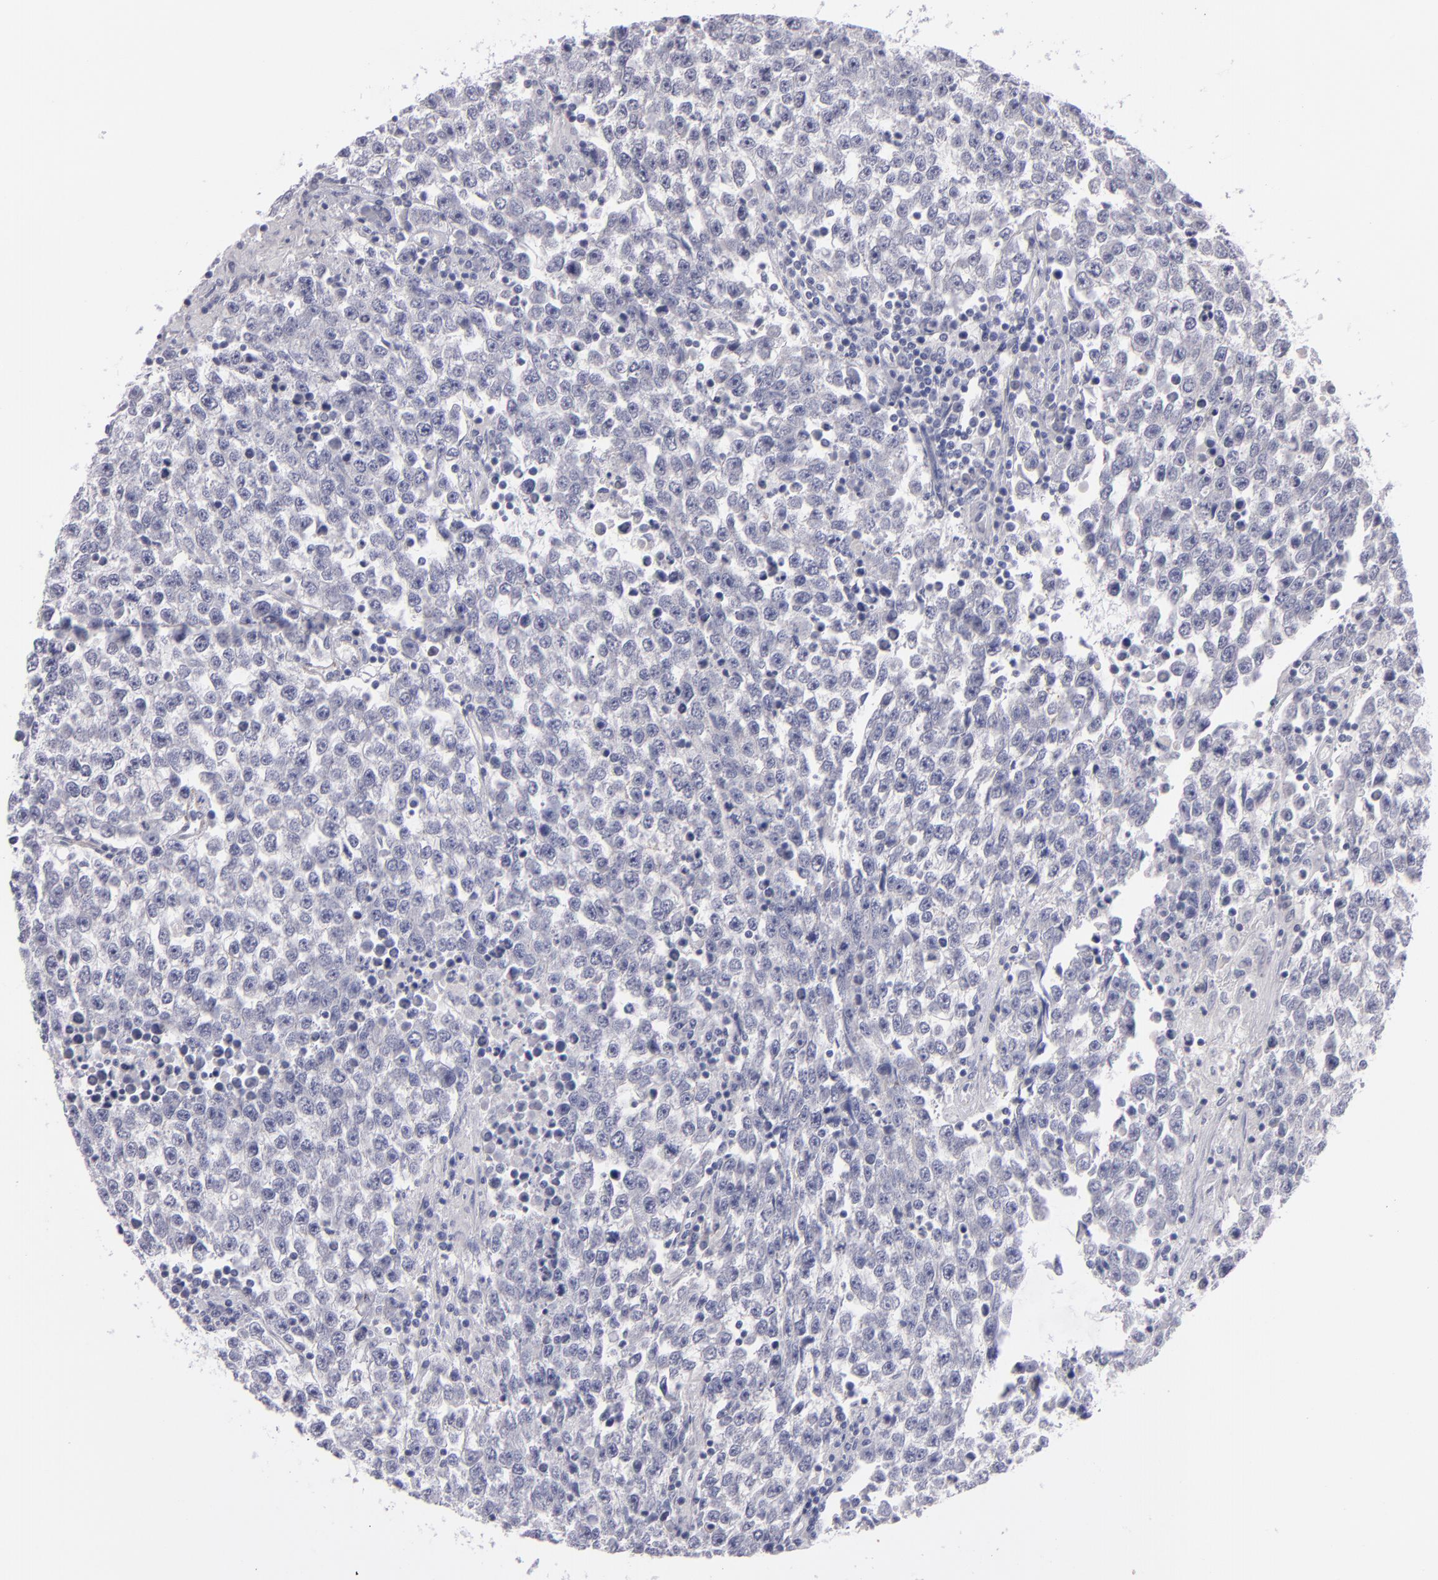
{"staining": {"intensity": "negative", "quantity": "none", "location": "none"}, "tissue": "testis cancer", "cell_type": "Tumor cells", "image_type": "cancer", "snomed": [{"axis": "morphology", "description": "Seminoma, NOS"}, {"axis": "topography", "description": "Testis"}], "caption": "Immunohistochemistry histopathology image of human testis seminoma stained for a protein (brown), which reveals no expression in tumor cells. Nuclei are stained in blue.", "gene": "ITGB4", "patient": {"sex": "male", "age": 36}}